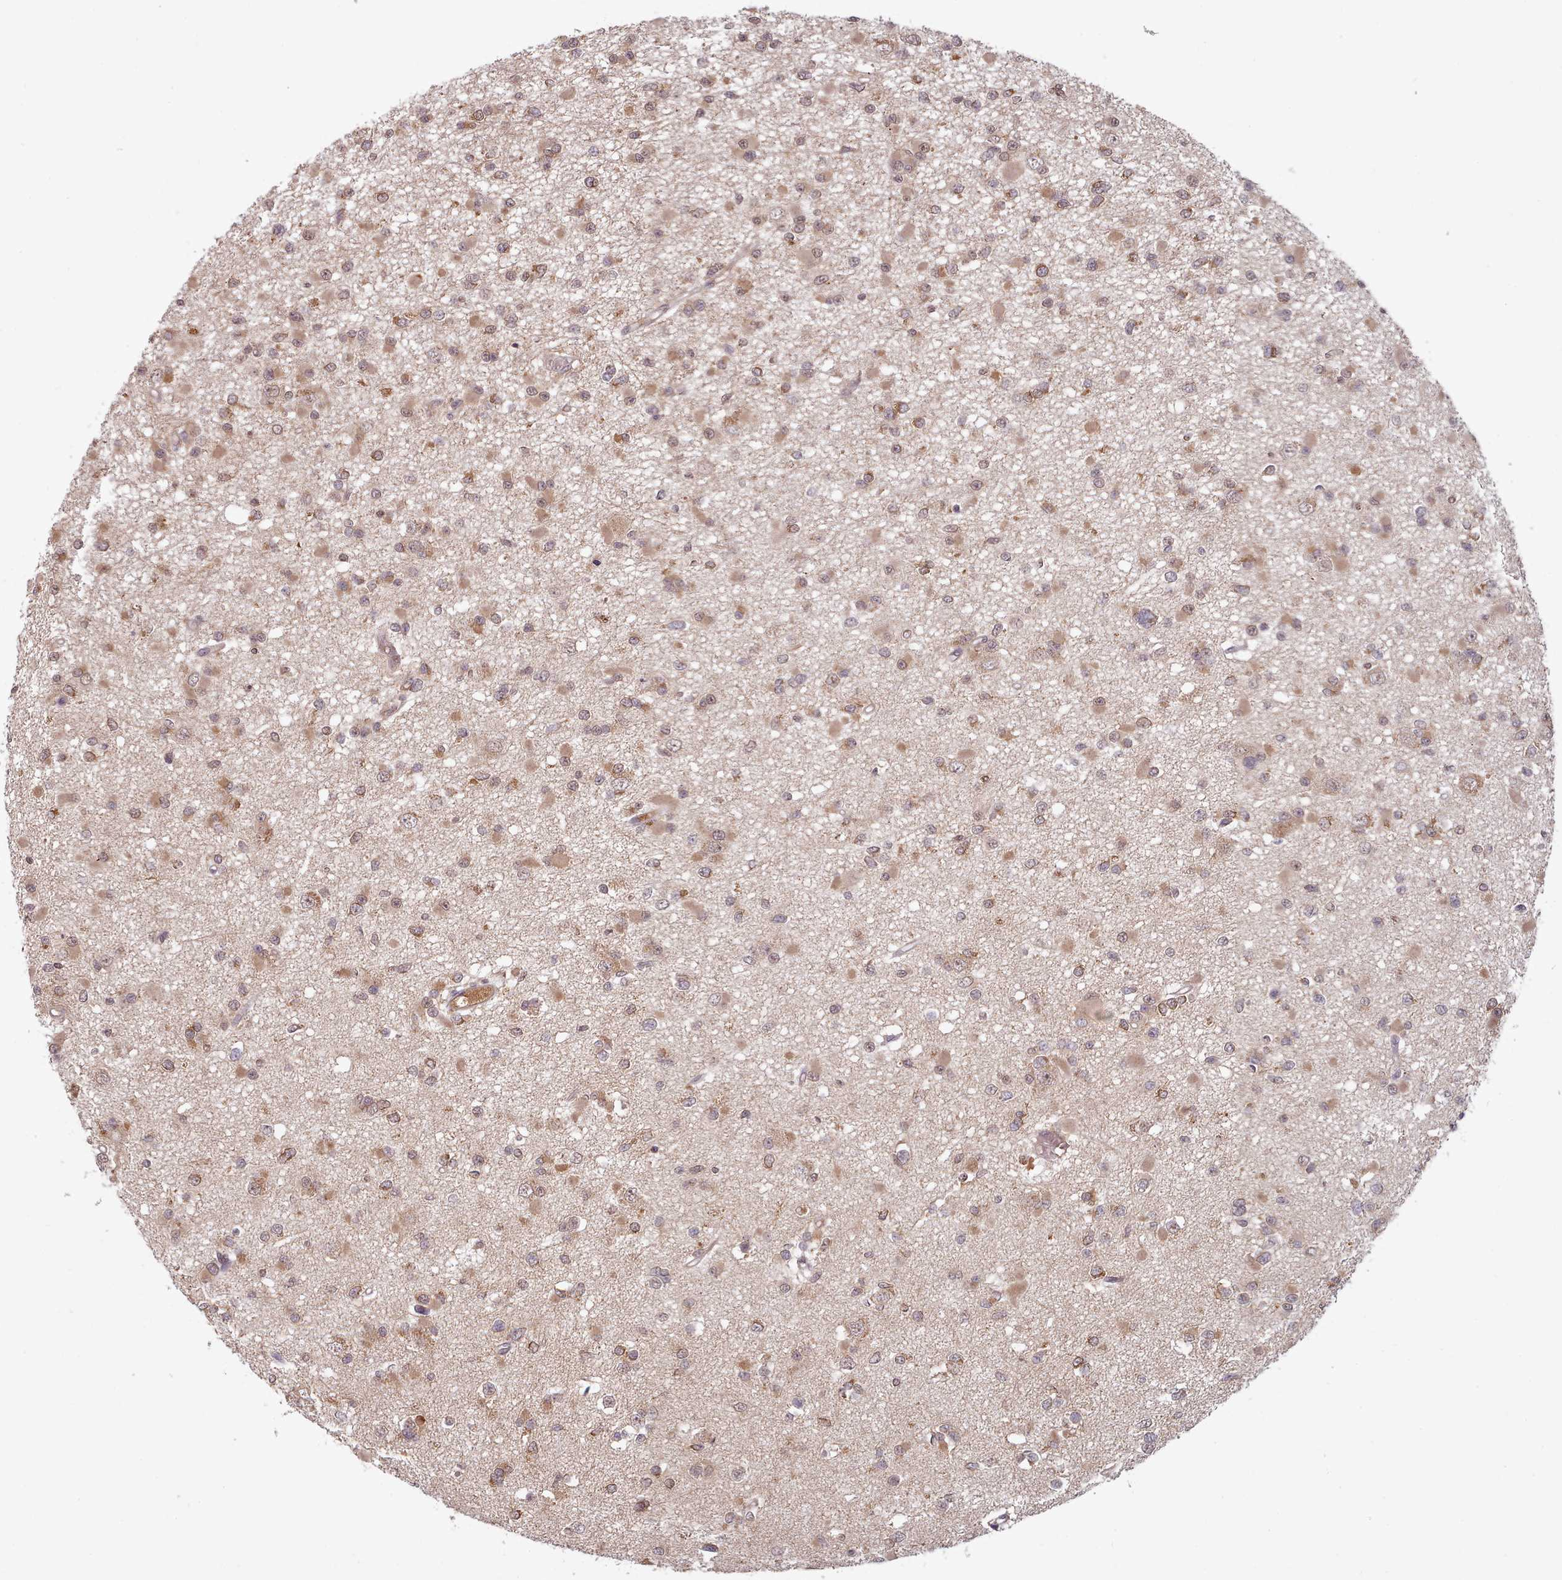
{"staining": {"intensity": "moderate", "quantity": ">75%", "location": "cytoplasmic/membranous"}, "tissue": "glioma", "cell_type": "Tumor cells", "image_type": "cancer", "snomed": [{"axis": "morphology", "description": "Glioma, malignant, Low grade"}, {"axis": "topography", "description": "Brain"}], "caption": "Immunohistochemical staining of glioma demonstrates medium levels of moderate cytoplasmic/membranous protein expression in about >75% of tumor cells.", "gene": "PIP4P1", "patient": {"sex": "female", "age": 22}}